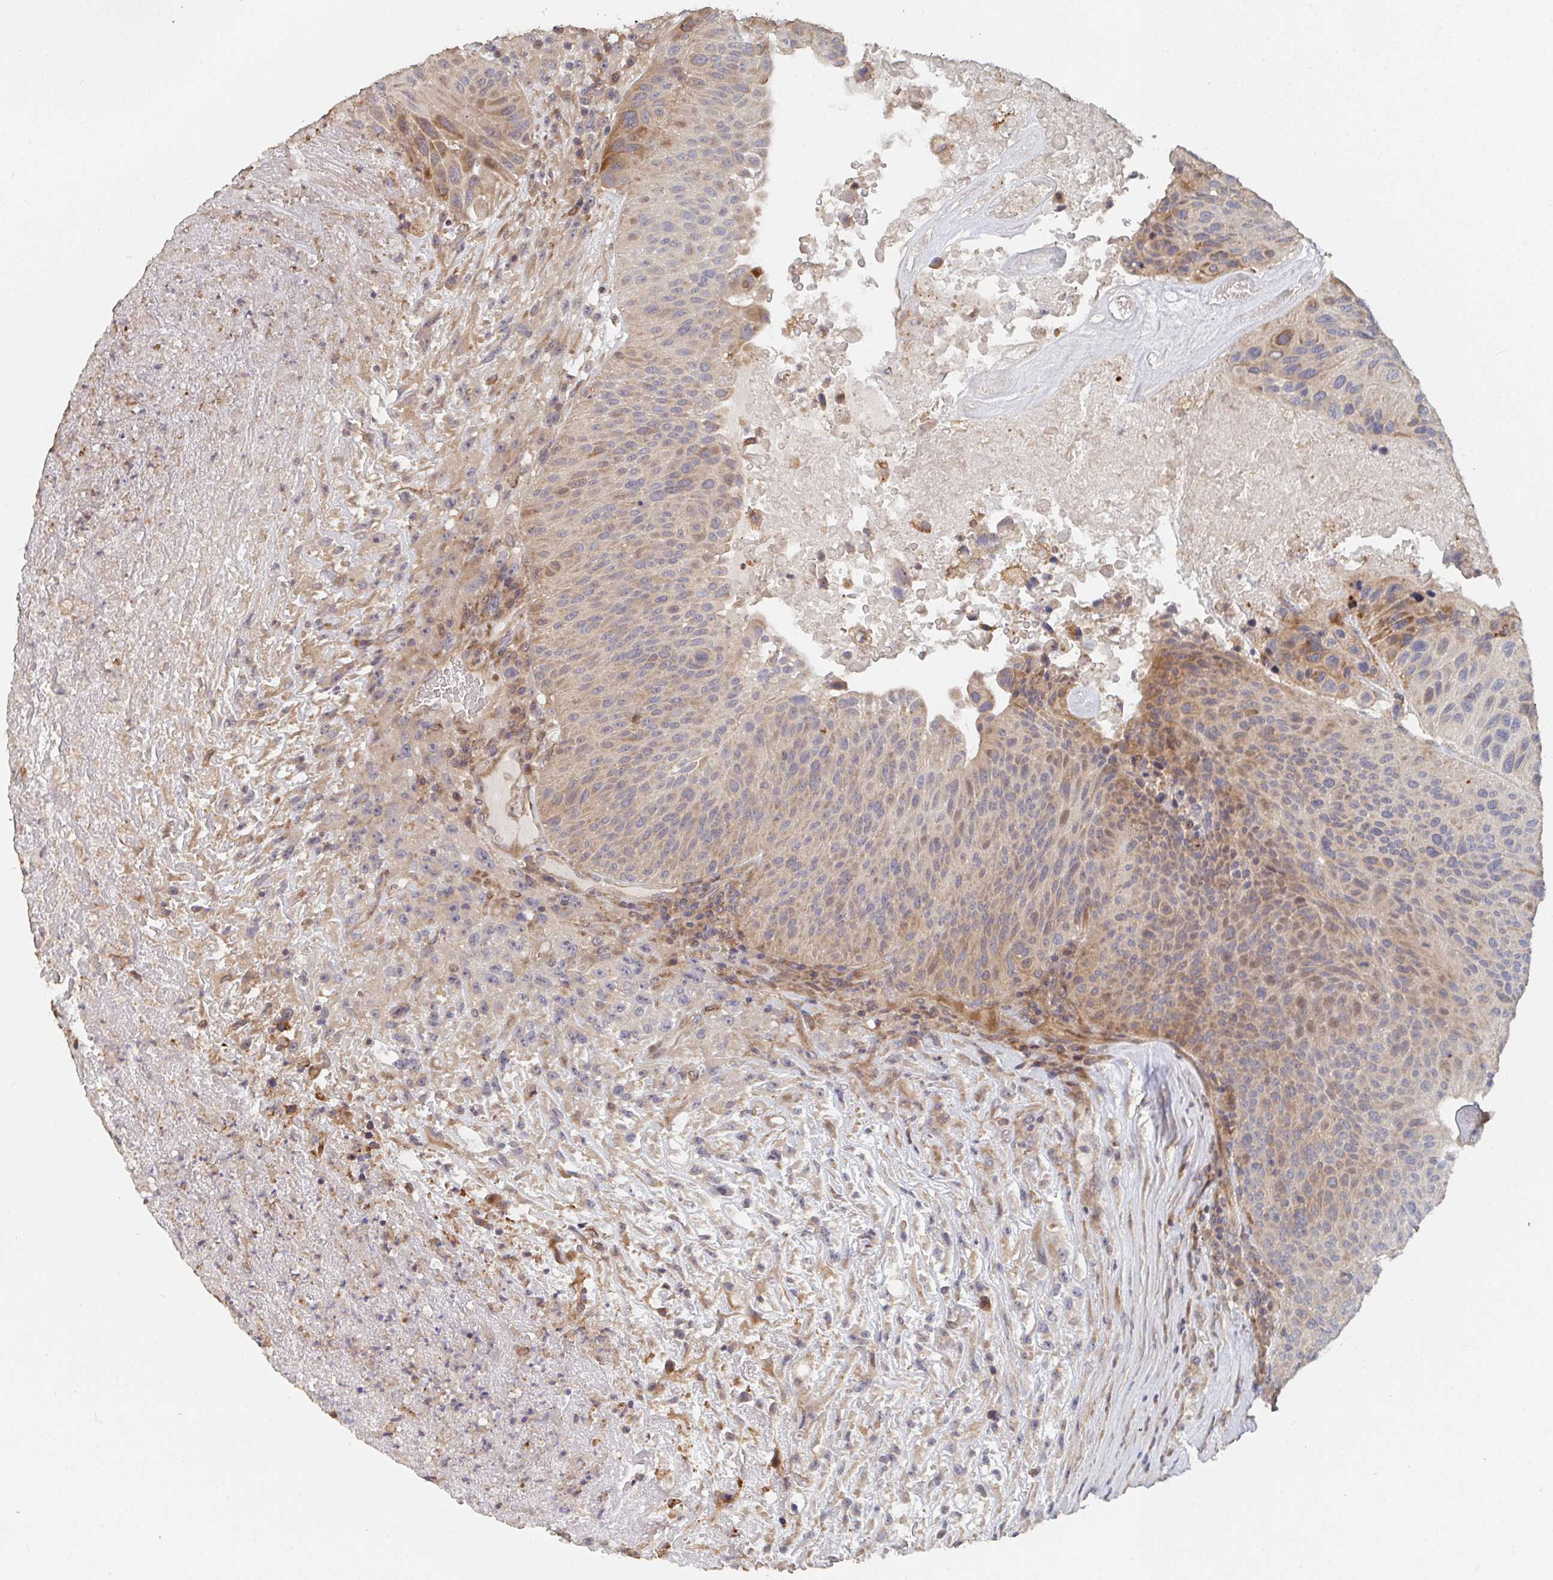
{"staining": {"intensity": "weak", "quantity": "<25%", "location": "nuclear"}, "tissue": "urothelial cancer", "cell_type": "Tumor cells", "image_type": "cancer", "snomed": [{"axis": "morphology", "description": "Urothelial carcinoma, High grade"}, {"axis": "topography", "description": "Urinary bladder"}], "caption": "Immunohistochemistry photomicrograph of human high-grade urothelial carcinoma stained for a protein (brown), which reveals no expression in tumor cells.", "gene": "PTEN", "patient": {"sex": "male", "age": 66}}